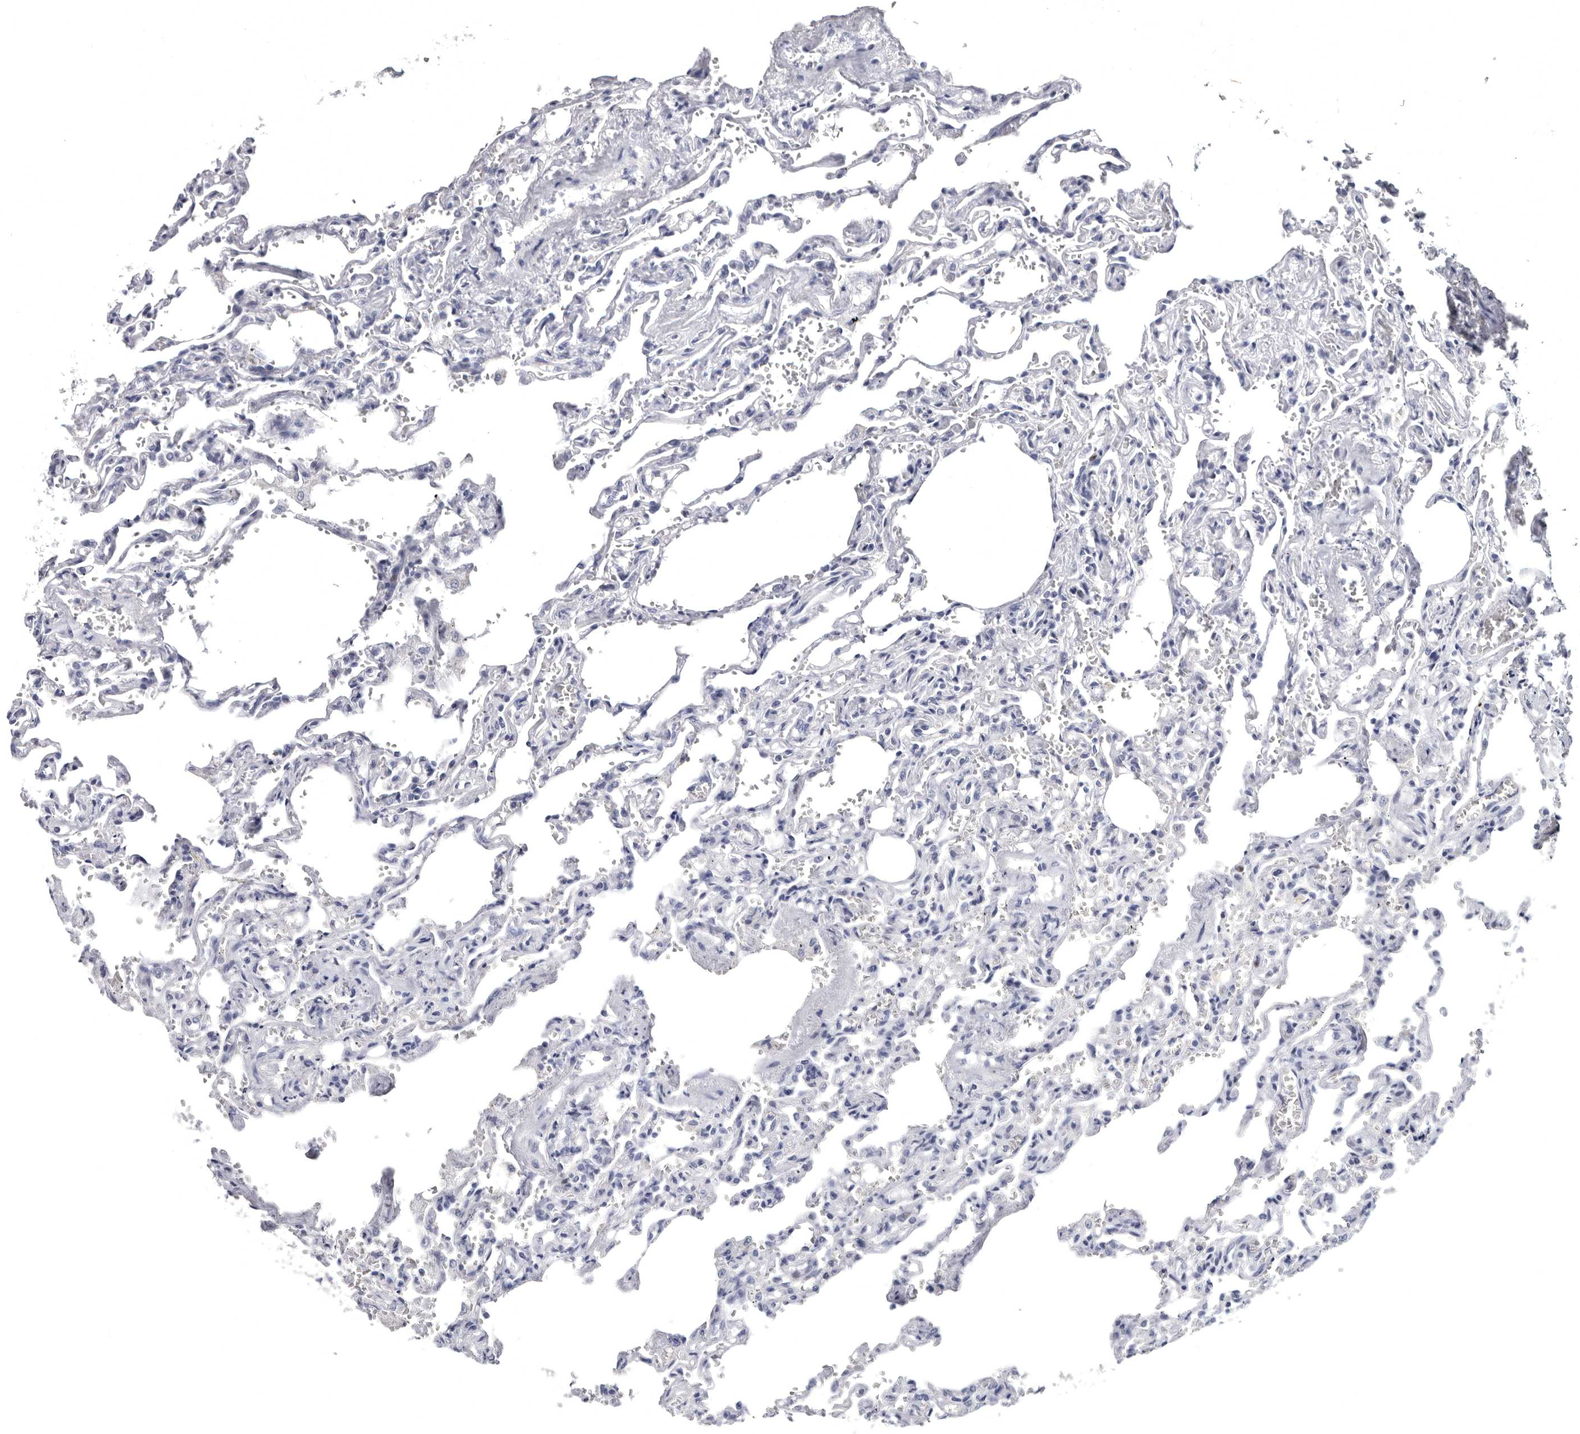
{"staining": {"intensity": "moderate", "quantity": "<25%", "location": "nuclear"}, "tissue": "lung", "cell_type": "Alveolar cells", "image_type": "normal", "snomed": [{"axis": "morphology", "description": "Normal tissue, NOS"}, {"axis": "topography", "description": "Lung"}], "caption": "Lung was stained to show a protein in brown. There is low levels of moderate nuclear expression in approximately <25% of alveolar cells.", "gene": "WRAP73", "patient": {"sex": "male", "age": 21}}